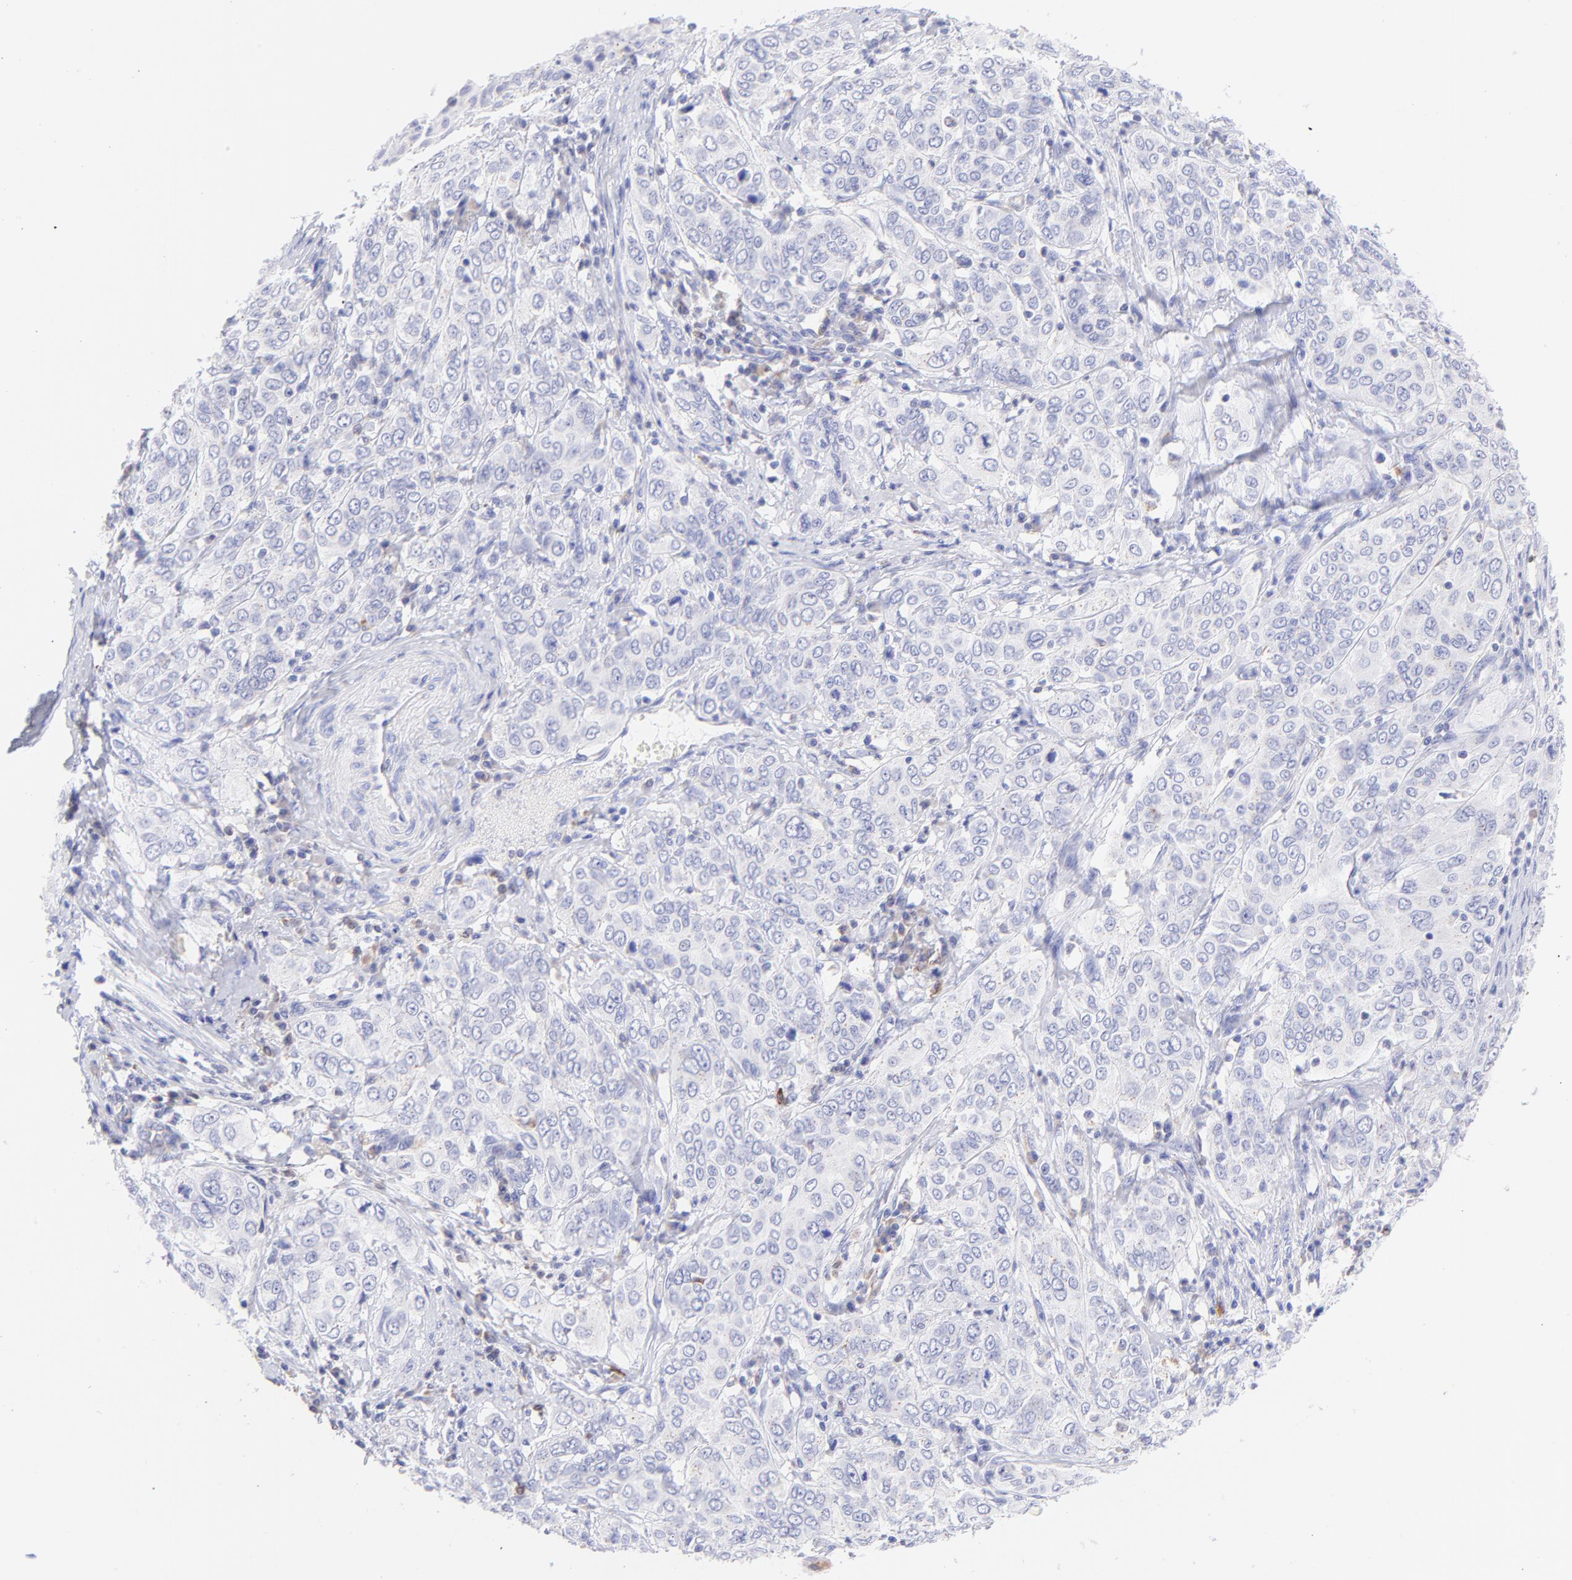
{"staining": {"intensity": "negative", "quantity": "none", "location": "none"}, "tissue": "cervical cancer", "cell_type": "Tumor cells", "image_type": "cancer", "snomed": [{"axis": "morphology", "description": "Squamous cell carcinoma, NOS"}, {"axis": "topography", "description": "Cervix"}], "caption": "Cervical cancer (squamous cell carcinoma) was stained to show a protein in brown. There is no significant expression in tumor cells.", "gene": "IRAG2", "patient": {"sex": "female", "age": 38}}